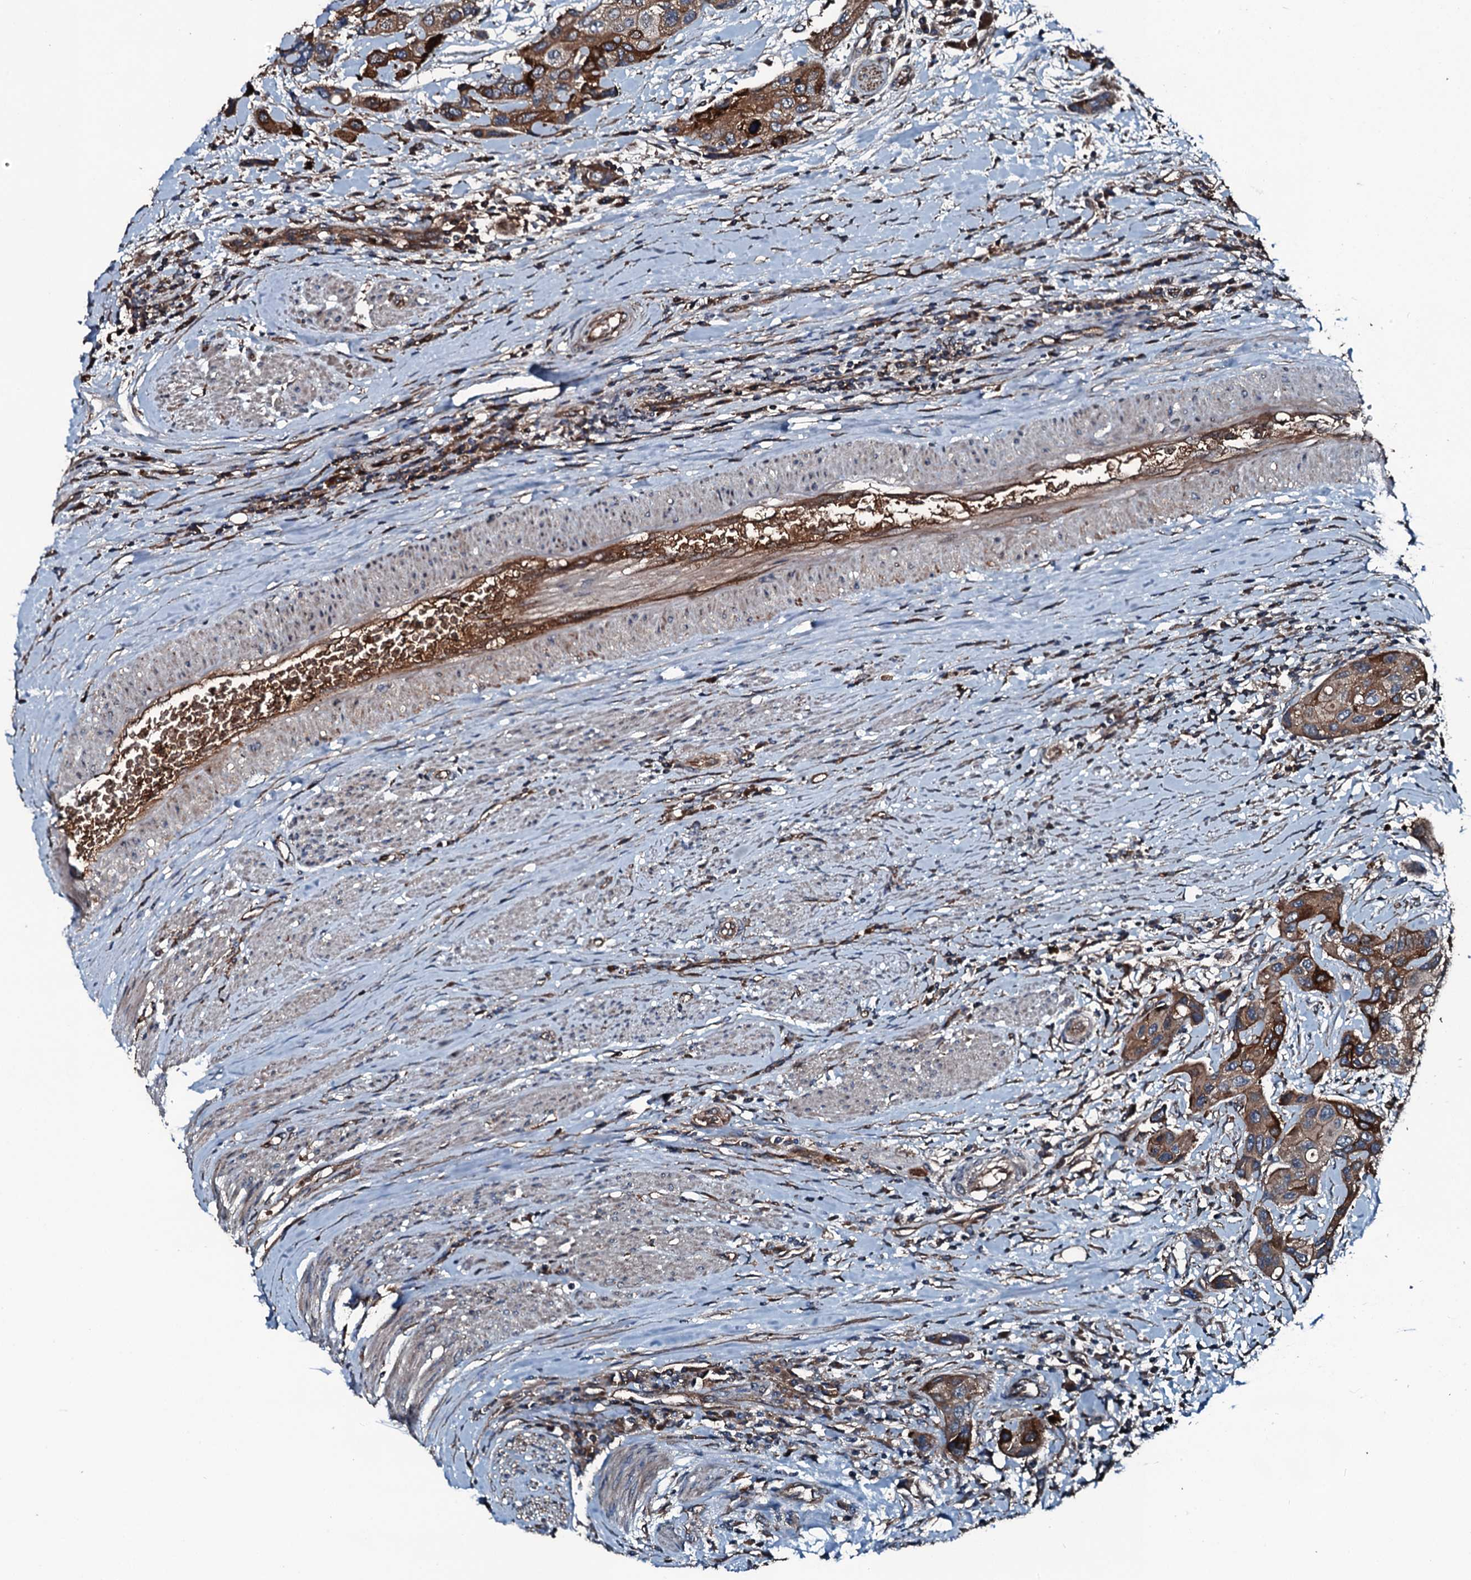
{"staining": {"intensity": "strong", "quantity": ">75%", "location": "cytoplasmic/membranous"}, "tissue": "urothelial cancer", "cell_type": "Tumor cells", "image_type": "cancer", "snomed": [{"axis": "morphology", "description": "Normal tissue, NOS"}, {"axis": "morphology", "description": "Urothelial carcinoma, High grade"}, {"axis": "topography", "description": "Vascular tissue"}, {"axis": "topography", "description": "Urinary bladder"}], "caption": "A high-resolution micrograph shows immunohistochemistry staining of urothelial cancer, which shows strong cytoplasmic/membranous positivity in about >75% of tumor cells.", "gene": "TRIM7", "patient": {"sex": "female", "age": 56}}